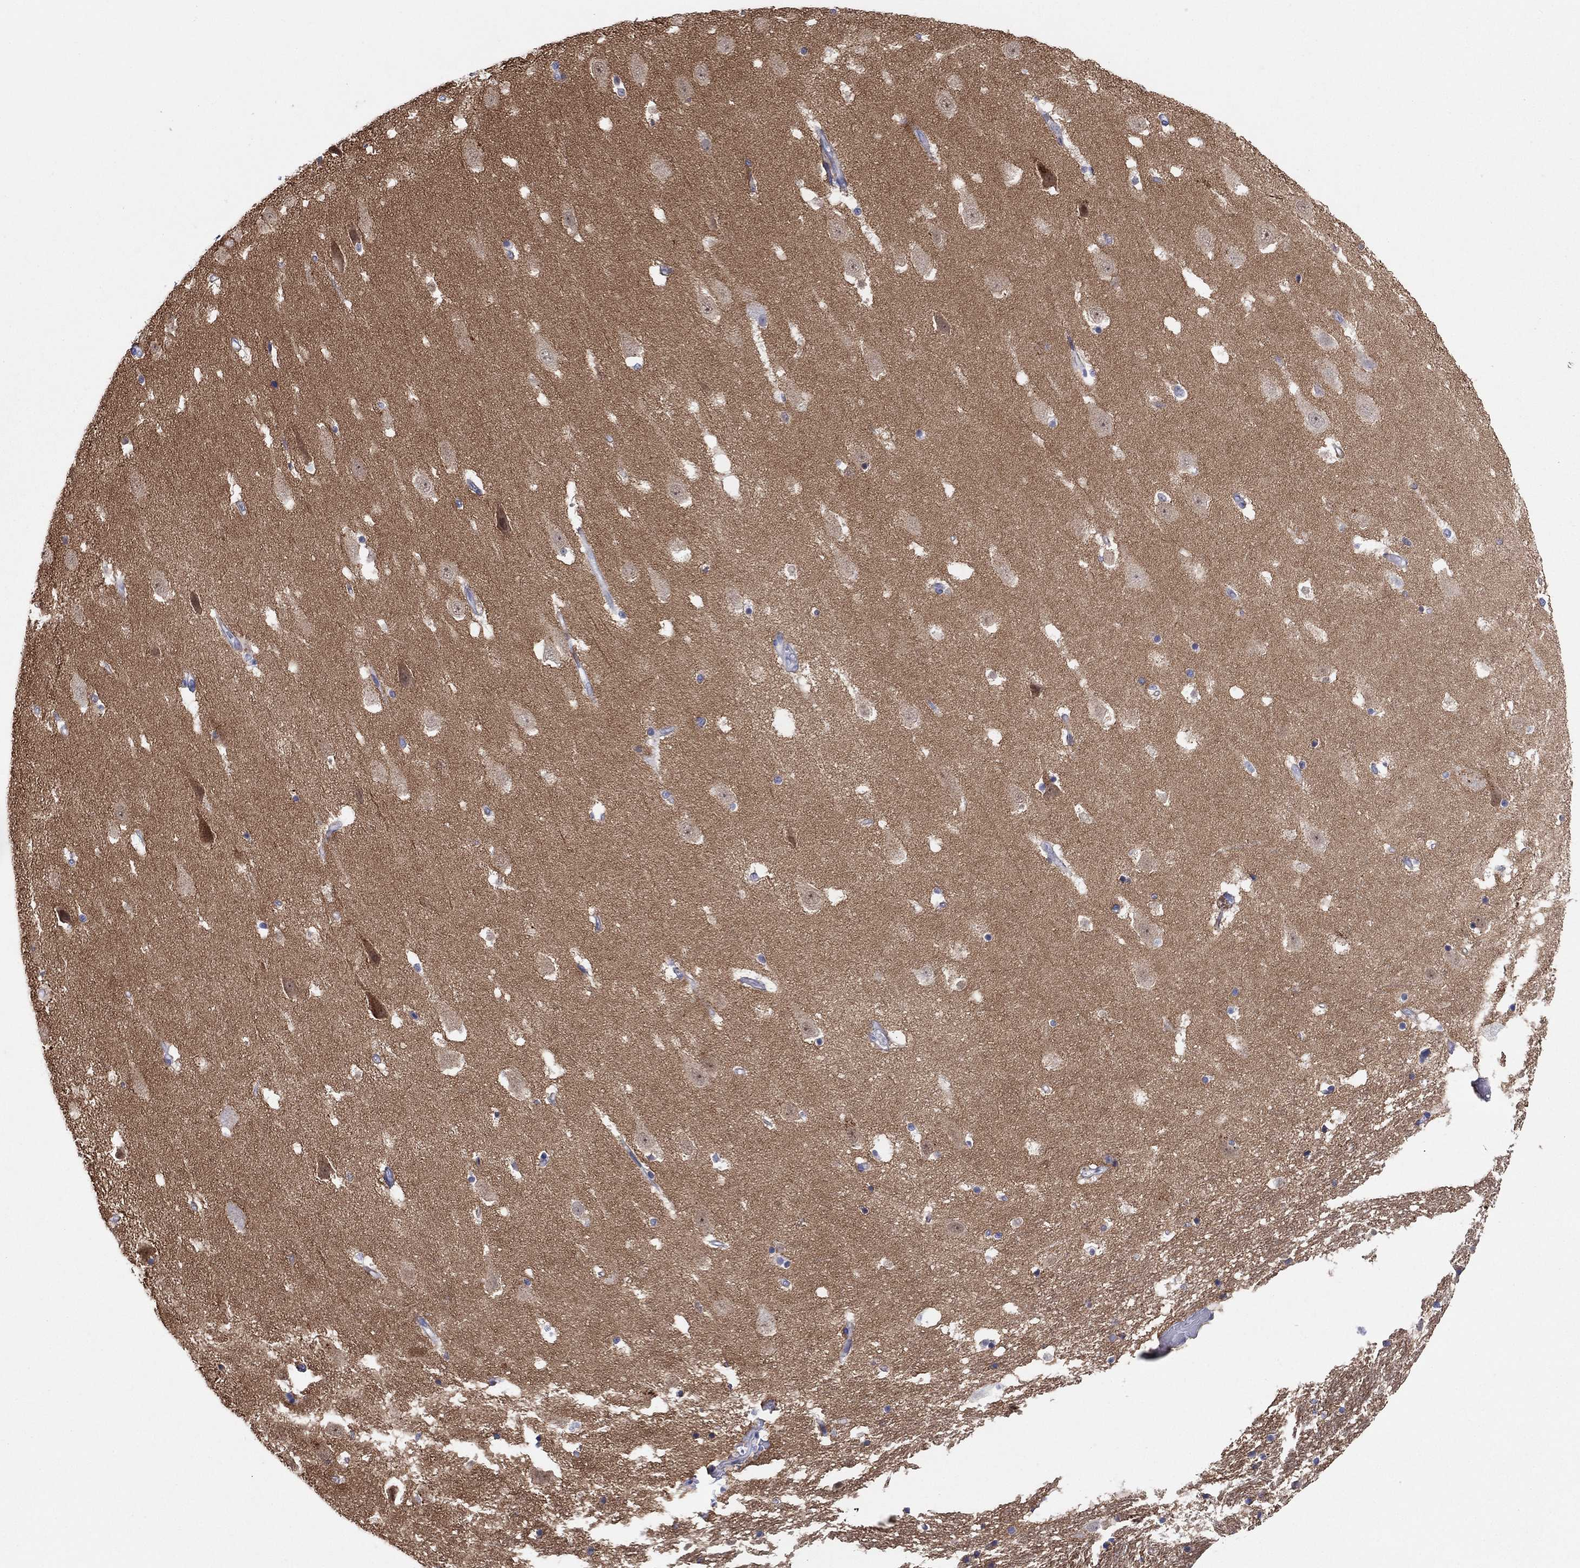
{"staining": {"intensity": "negative", "quantity": "none", "location": "none"}, "tissue": "hippocampus", "cell_type": "Glial cells", "image_type": "normal", "snomed": [{"axis": "morphology", "description": "Normal tissue, NOS"}, {"axis": "topography", "description": "Hippocampus"}], "caption": "A high-resolution histopathology image shows IHC staining of unremarkable hippocampus, which displays no significant staining in glial cells.", "gene": "CPNE6", "patient": {"sex": "male", "age": 49}}